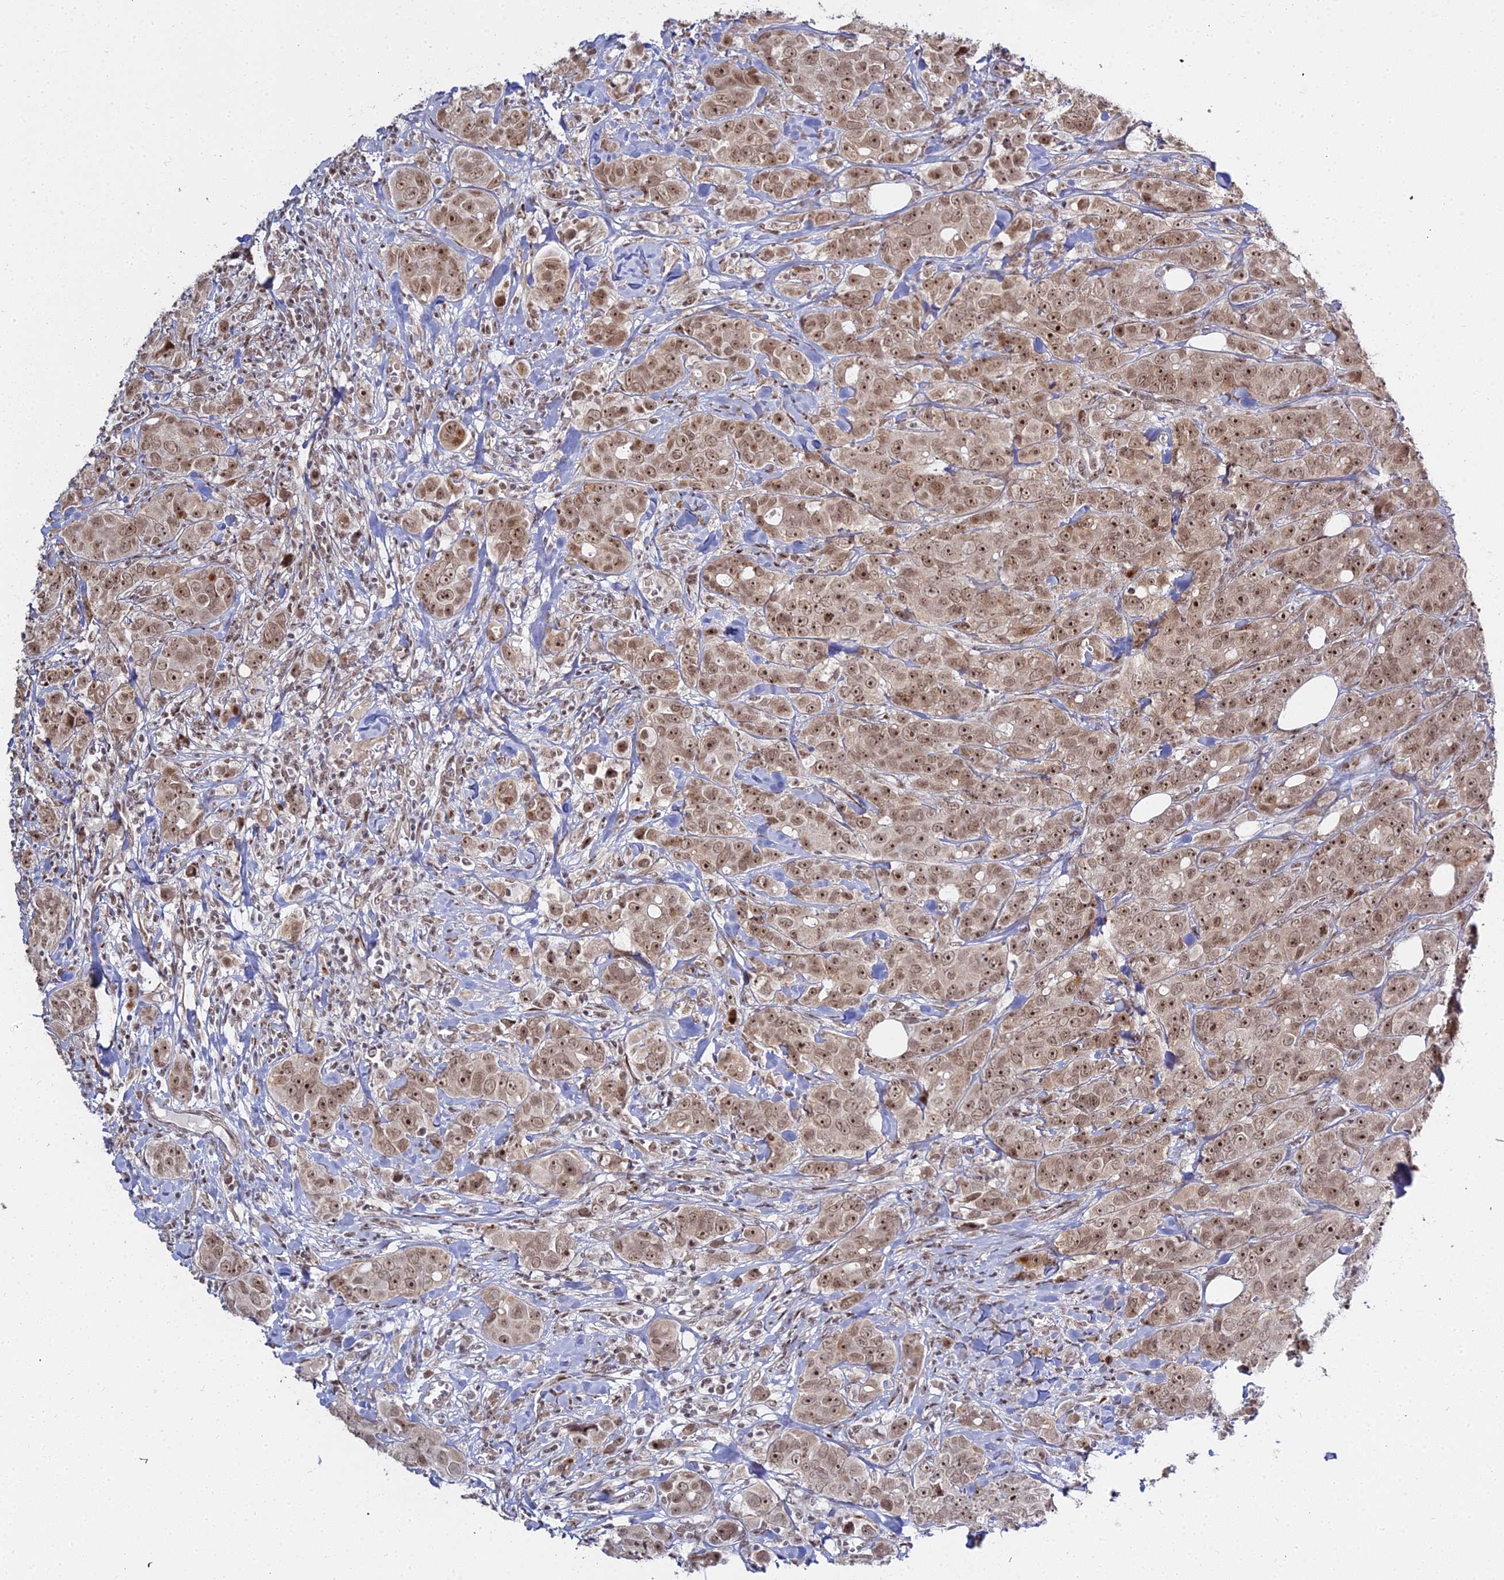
{"staining": {"intensity": "moderate", "quantity": ">75%", "location": "nuclear"}, "tissue": "breast cancer", "cell_type": "Tumor cells", "image_type": "cancer", "snomed": [{"axis": "morphology", "description": "Duct carcinoma"}, {"axis": "topography", "description": "Breast"}], "caption": "Protein analysis of breast cancer tissue shows moderate nuclear positivity in approximately >75% of tumor cells. (DAB IHC, brown staining for protein, blue staining for nuclei).", "gene": "ABCA2", "patient": {"sex": "female", "age": 43}}